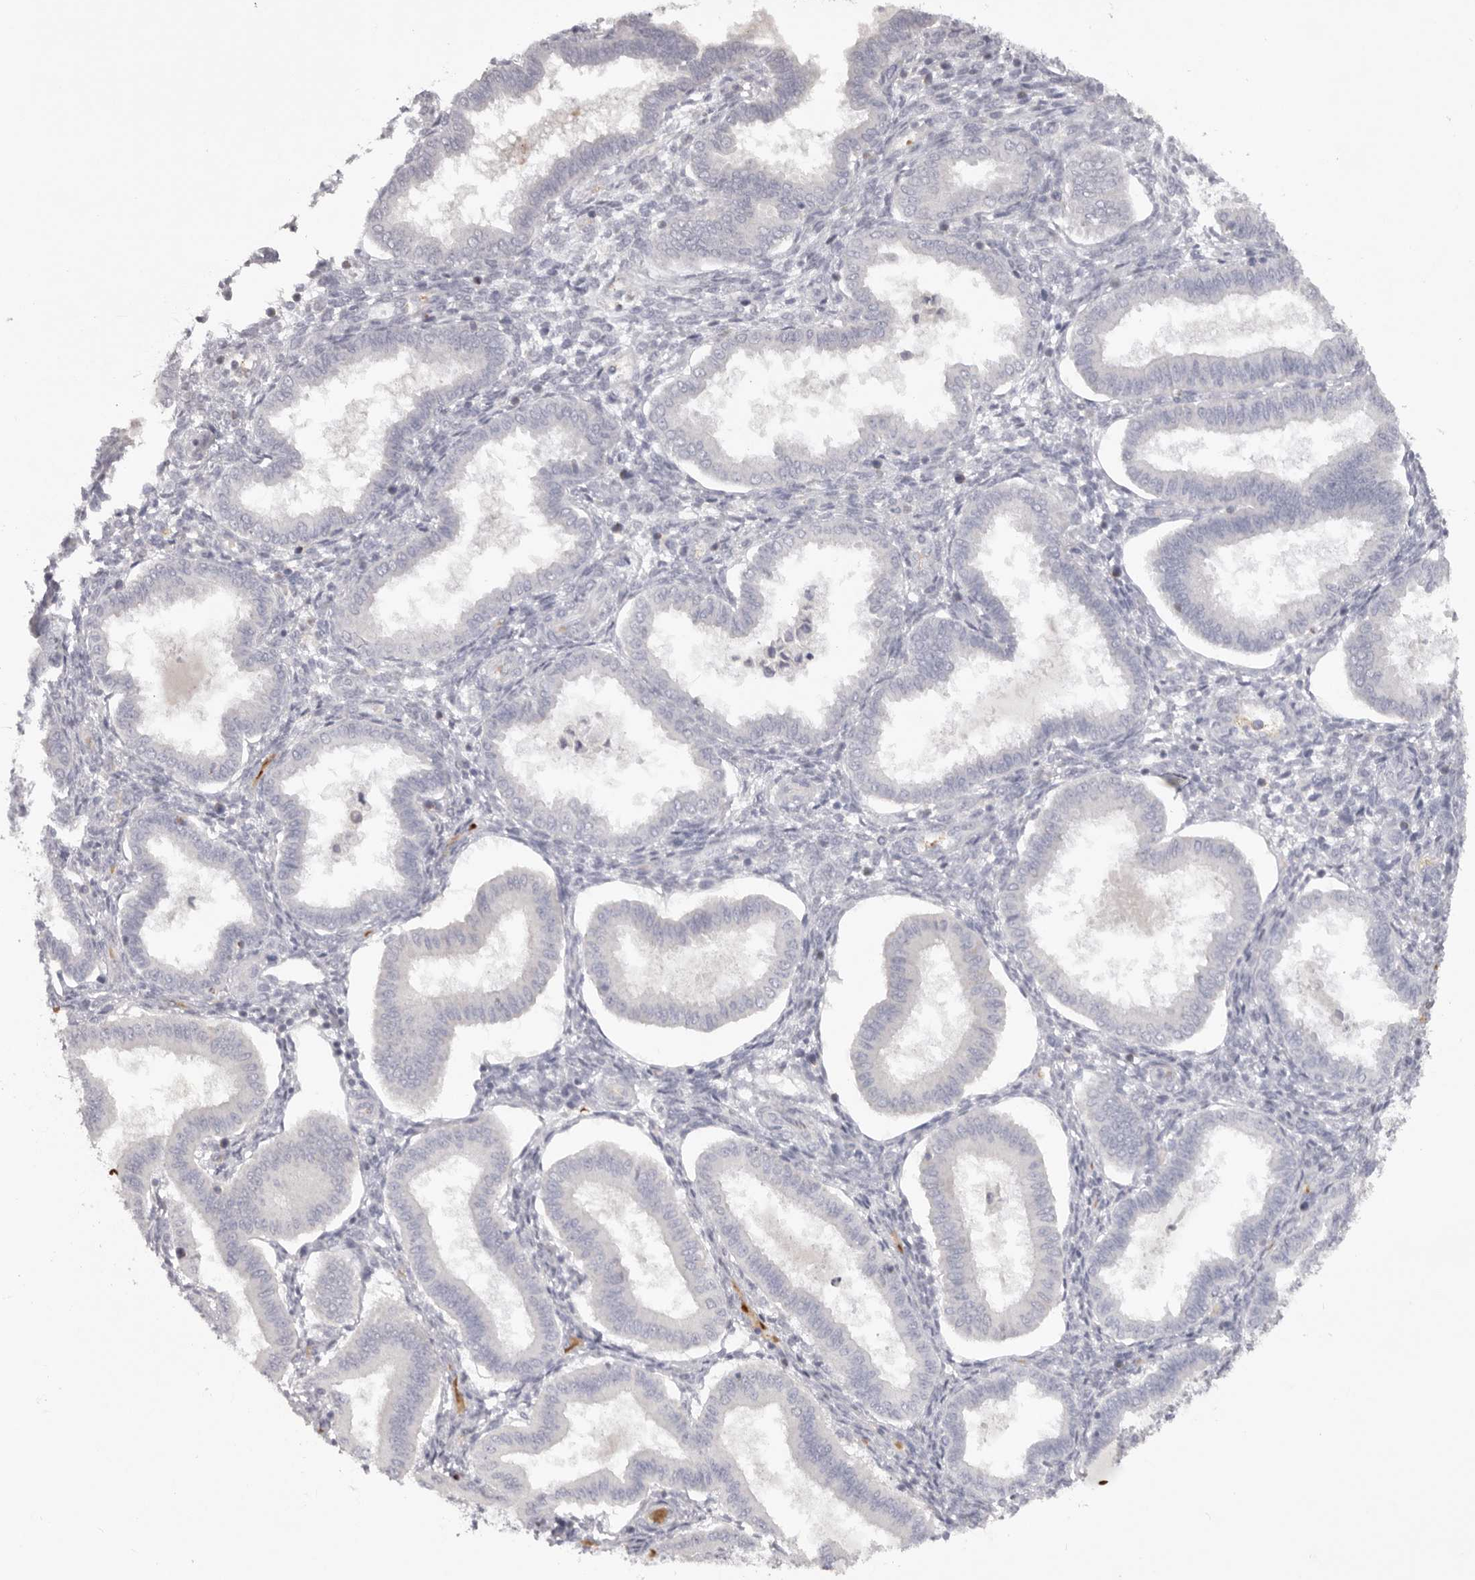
{"staining": {"intensity": "negative", "quantity": "none", "location": "none"}, "tissue": "endometrium", "cell_type": "Cells in endometrial stroma", "image_type": "normal", "snomed": [{"axis": "morphology", "description": "Normal tissue, NOS"}, {"axis": "topography", "description": "Endometrium"}], "caption": "A high-resolution micrograph shows immunohistochemistry staining of unremarkable endometrium, which displays no significant staining in cells in endometrial stroma. (DAB immunohistochemistry (IHC), high magnification).", "gene": "TNR", "patient": {"sex": "female", "age": 24}}